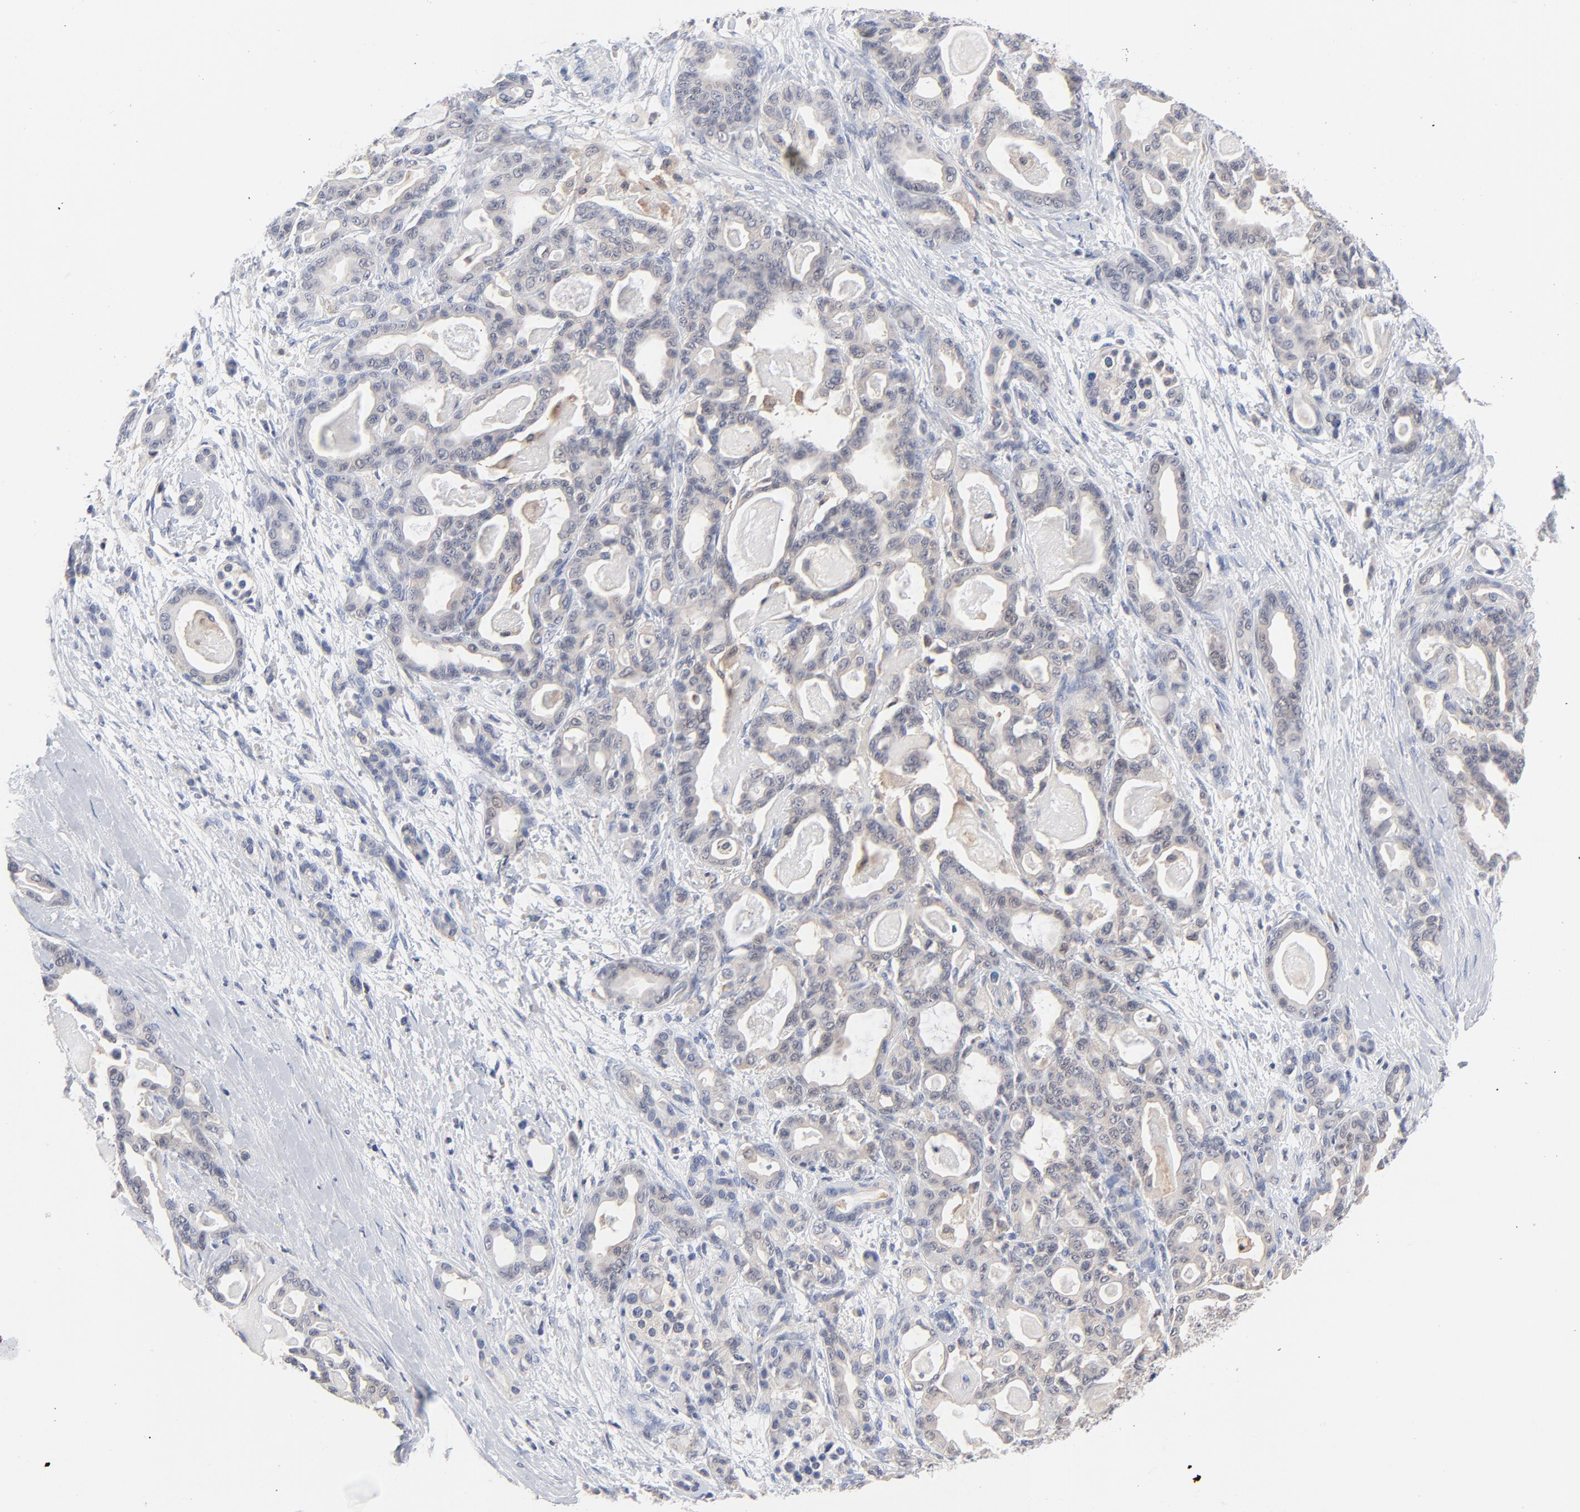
{"staining": {"intensity": "negative", "quantity": "none", "location": "none"}, "tissue": "pancreatic cancer", "cell_type": "Tumor cells", "image_type": "cancer", "snomed": [{"axis": "morphology", "description": "Adenocarcinoma, NOS"}, {"axis": "topography", "description": "Pancreas"}], "caption": "Tumor cells are negative for protein expression in human pancreatic adenocarcinoma.", "gene": "CAB39L", "patient": {"sex": "male", "age": 63}}